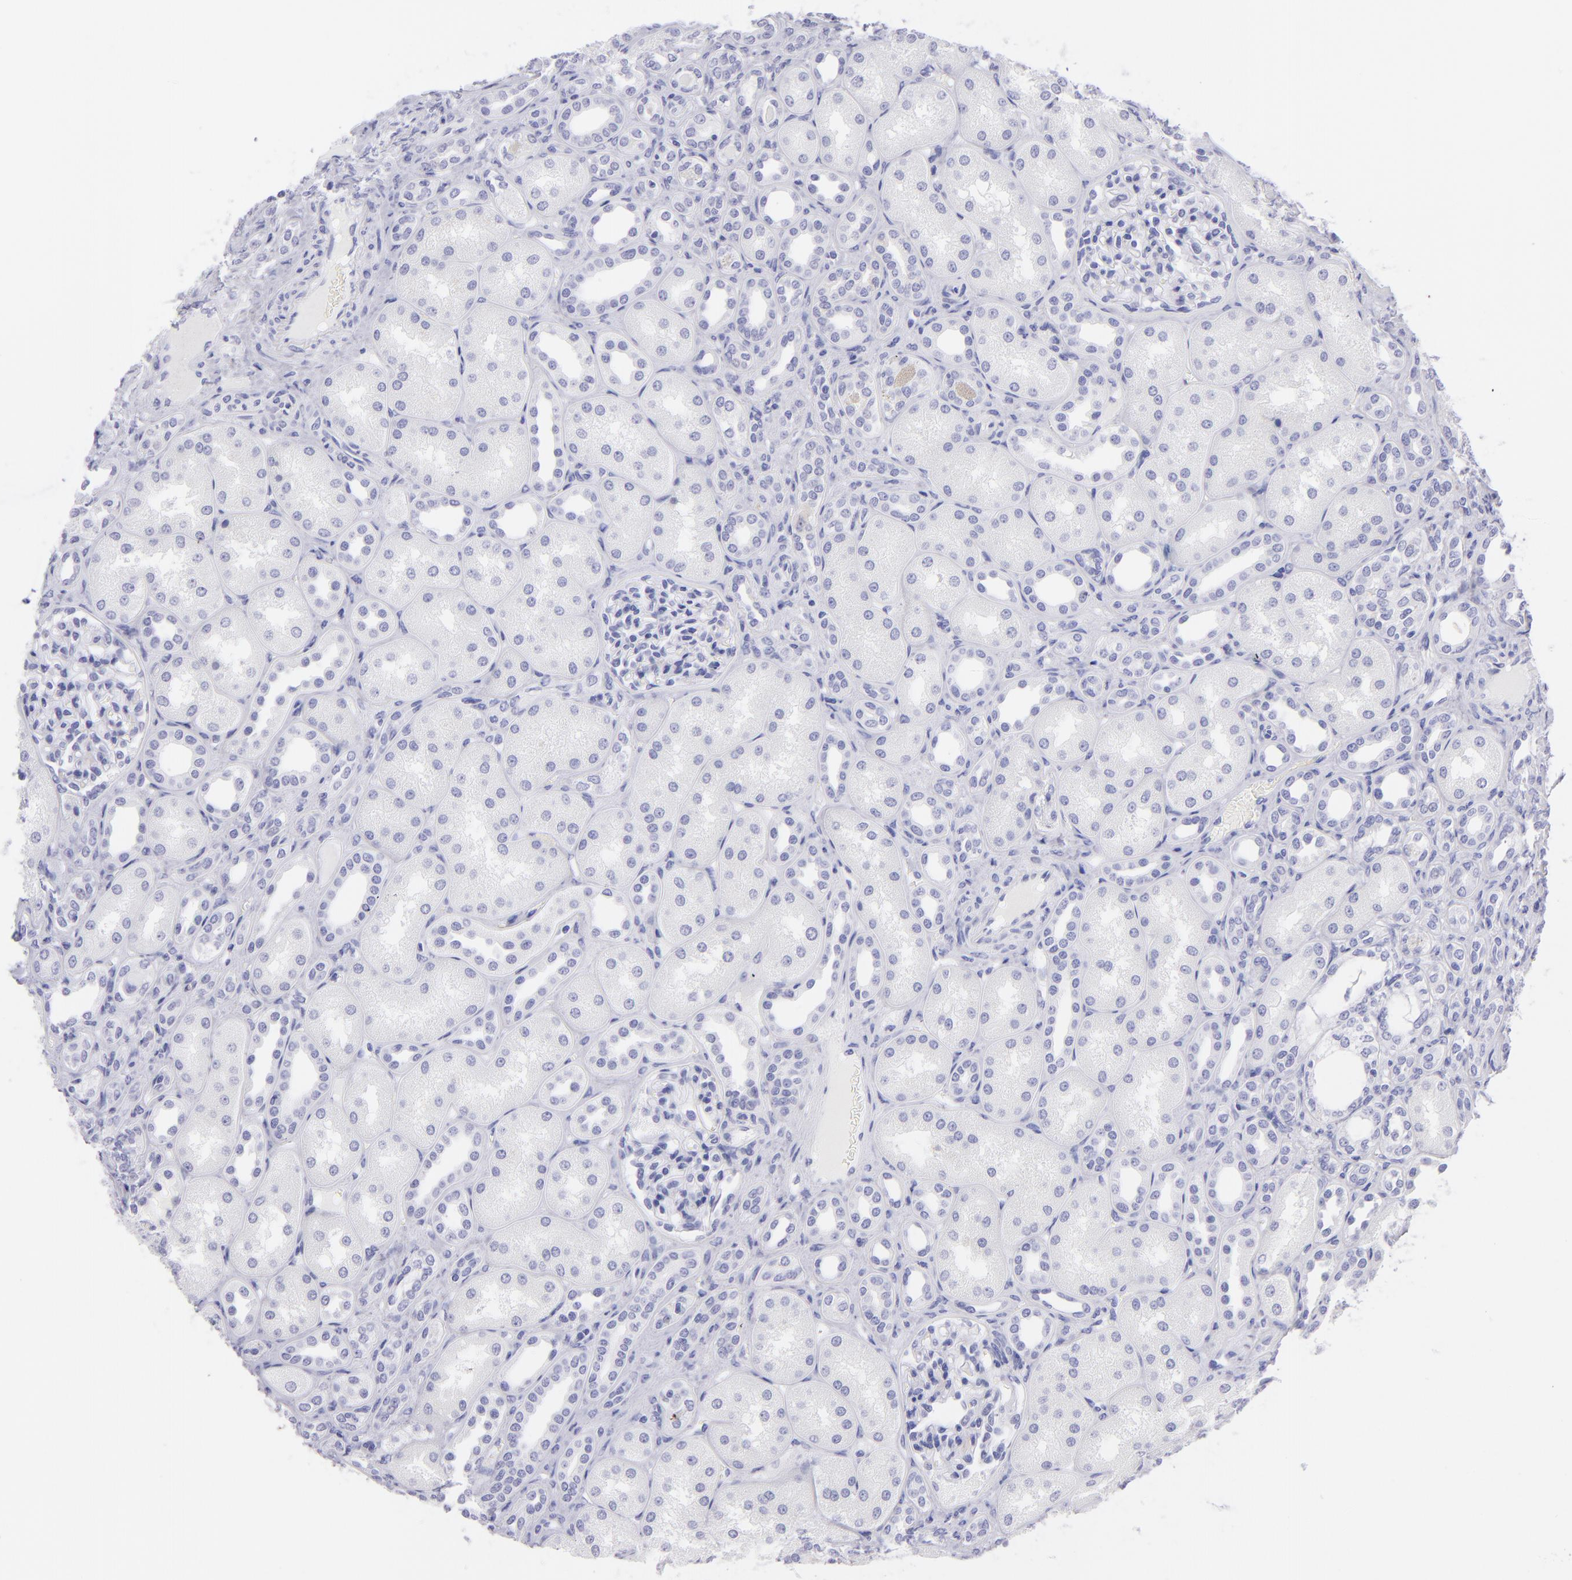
{"staining": {"intensity": "negative", "quantity": "none", "location": "none"}, "tissue": "kidney", "cell_type": "Cells in glomeruli", "image_type": "normal", "snomed": [{"axis": "morphology", "description": "Normal tissue, NOS"}, {"axis": "topography", "description": "Kidney"}], "caption": "This is an immunohistochemistry (IHC) image of benign kidney. There is no positivity in cells in glomeruli.", "gene": "SLC1A3", "patient": {"sex": "male", "age": 7}}